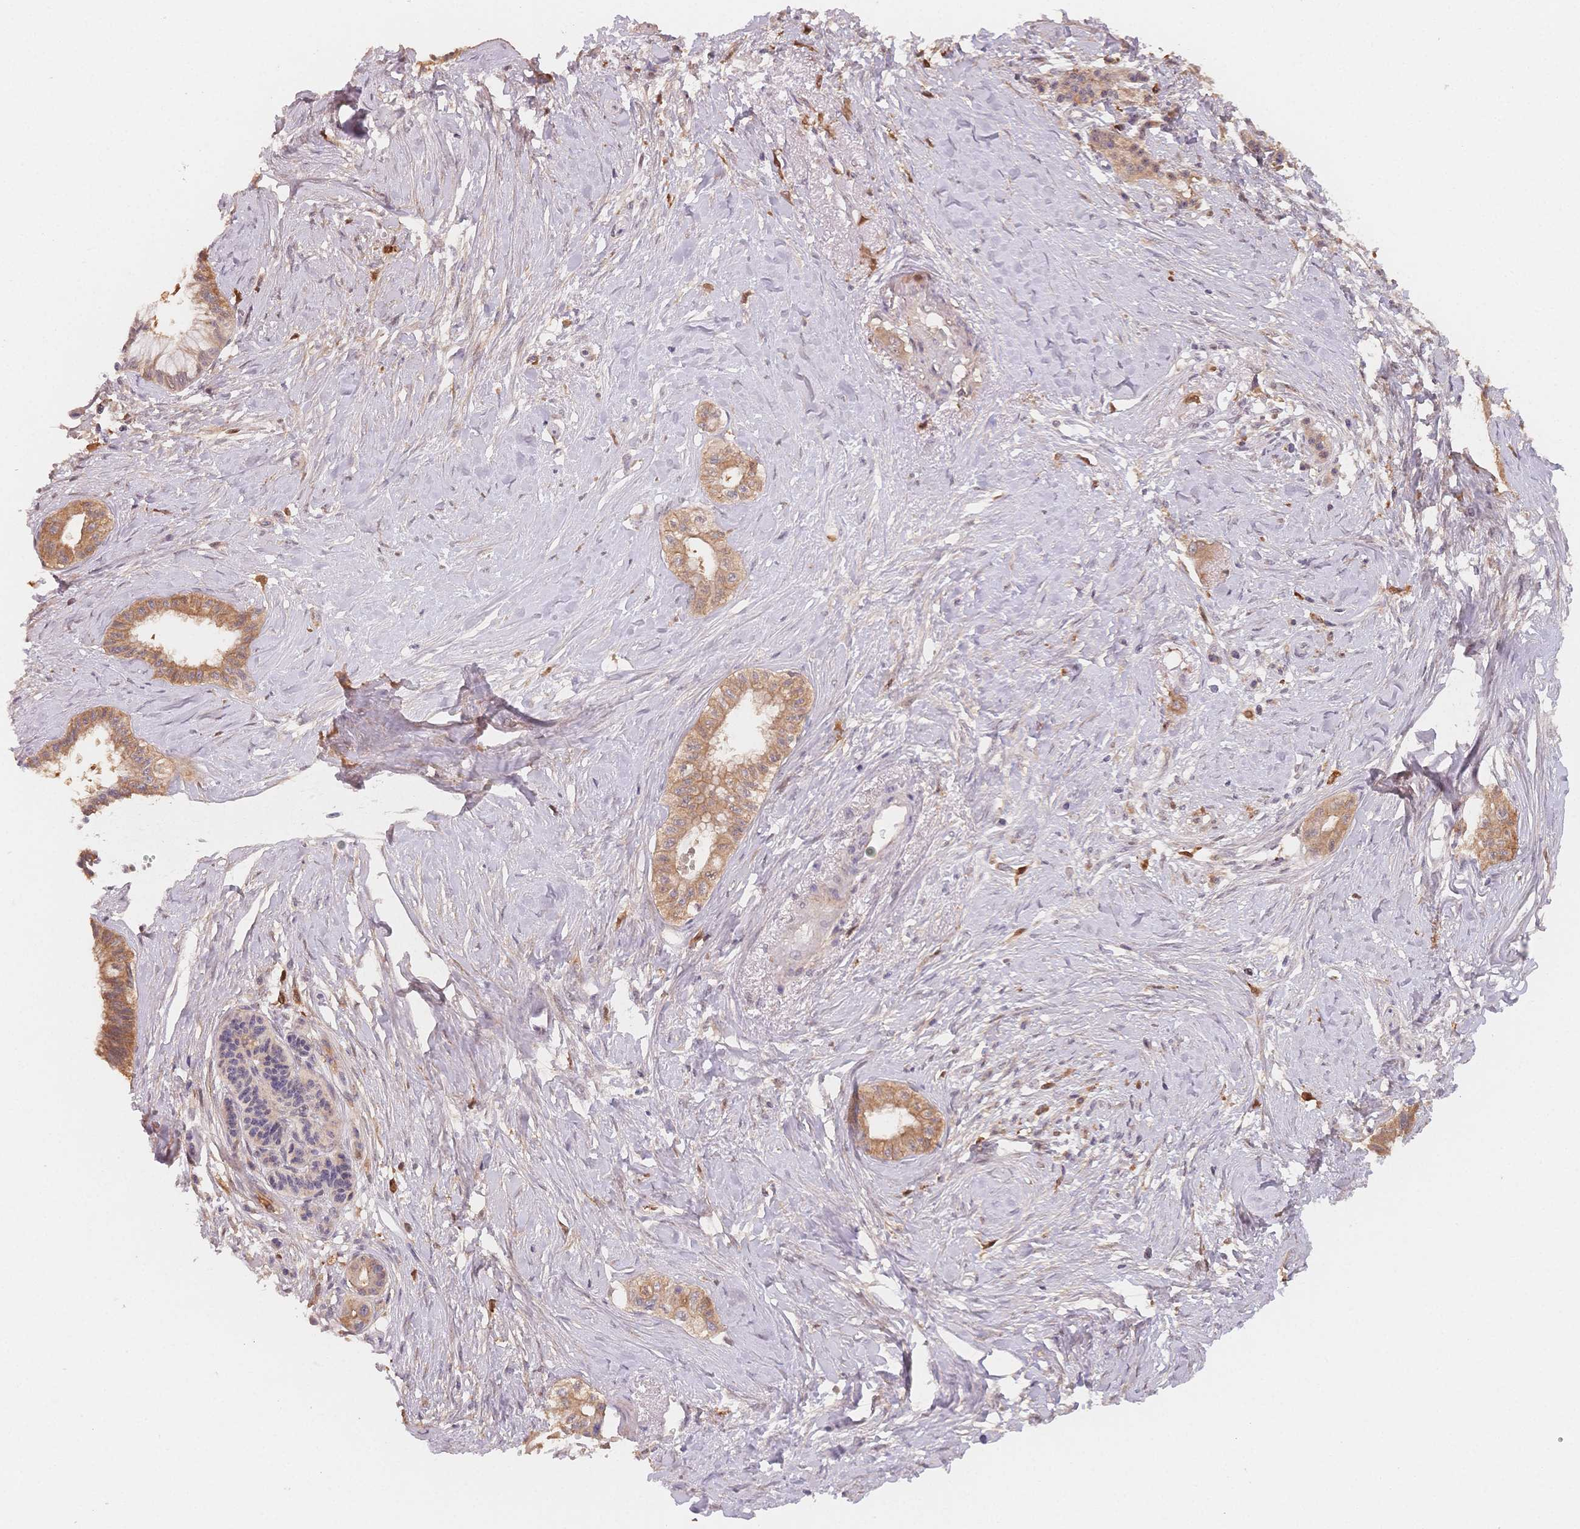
{"staining": {"intensity": "moderate", "quantity": ">75%", "location": "cytoplasmic/membranous"}, "tissue": "pancreatic cancer", "cell_type": "Tumor cells", "image_type": "cancer", "snomed": [{"axis": "morphology", "description": "Adenocarcinoma, NOS"}, {"axis": "topography", "description": "Pancreas"}], "caption": "Immunohistochemical staining of human pancreatic cancer (adenocarcinoma) shows medium levels of moderate cytoplasmic/membranous positivity in approximately >75% of tumor cells. (Stains: DAB in brown, nuclei in blue, Microscopy: brightfield microscopy at high magnification).", "gene": "C12orf75", "patient": {"sex": "male", "age": 71}}